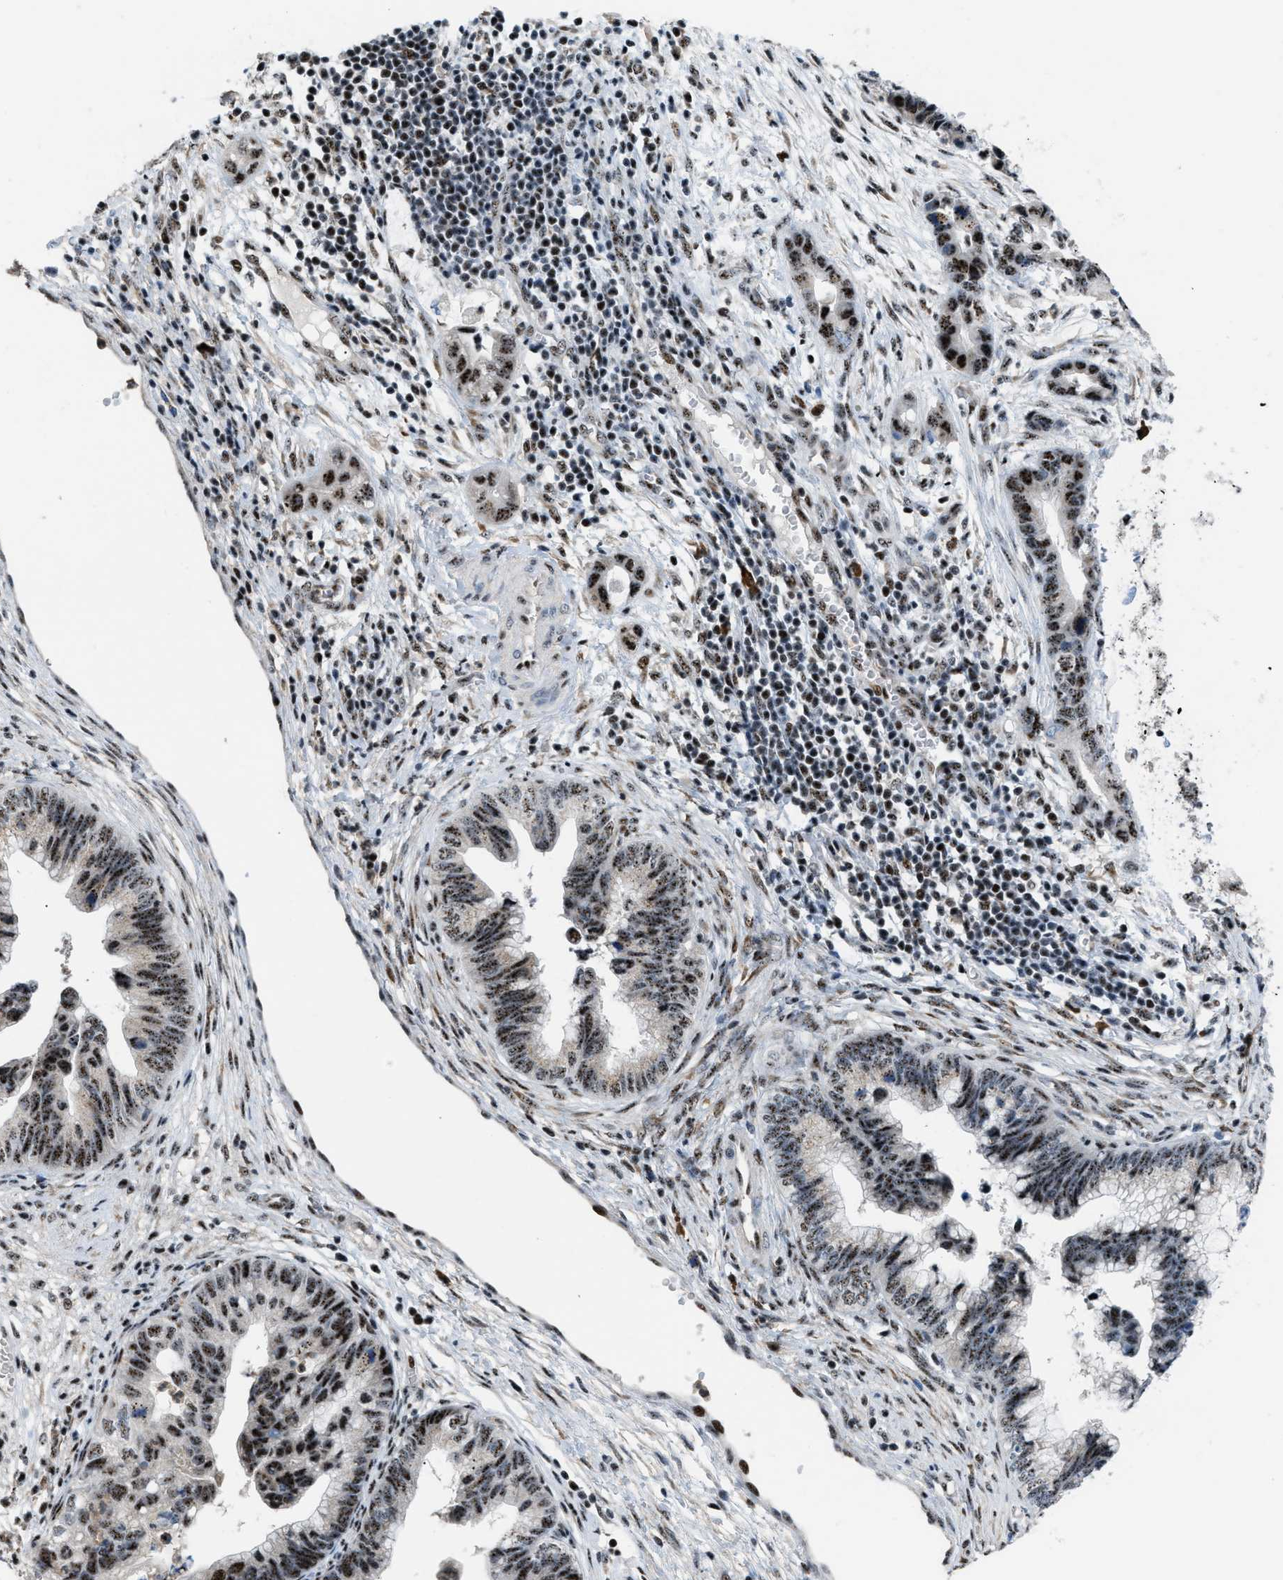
{"staining": {"intensity": "strong", "quantity": ">75%", "location": "nuclear"}, "tissue": "cervical cancer", "cell_type": "Tumor cells", "image_type": "cancer", "snomed": [{"axis": "morphology", "description": "Adenocarcinoma, NOS"}, {"axis": "topography", "description": "Cervix"}], "caption": "Protein analysis of cervical cancer tissue shows strong nuclear staining in about >75% of tumor cells.", "gene": "CDR2", "patient": {"sex": "female", "age": 44}}